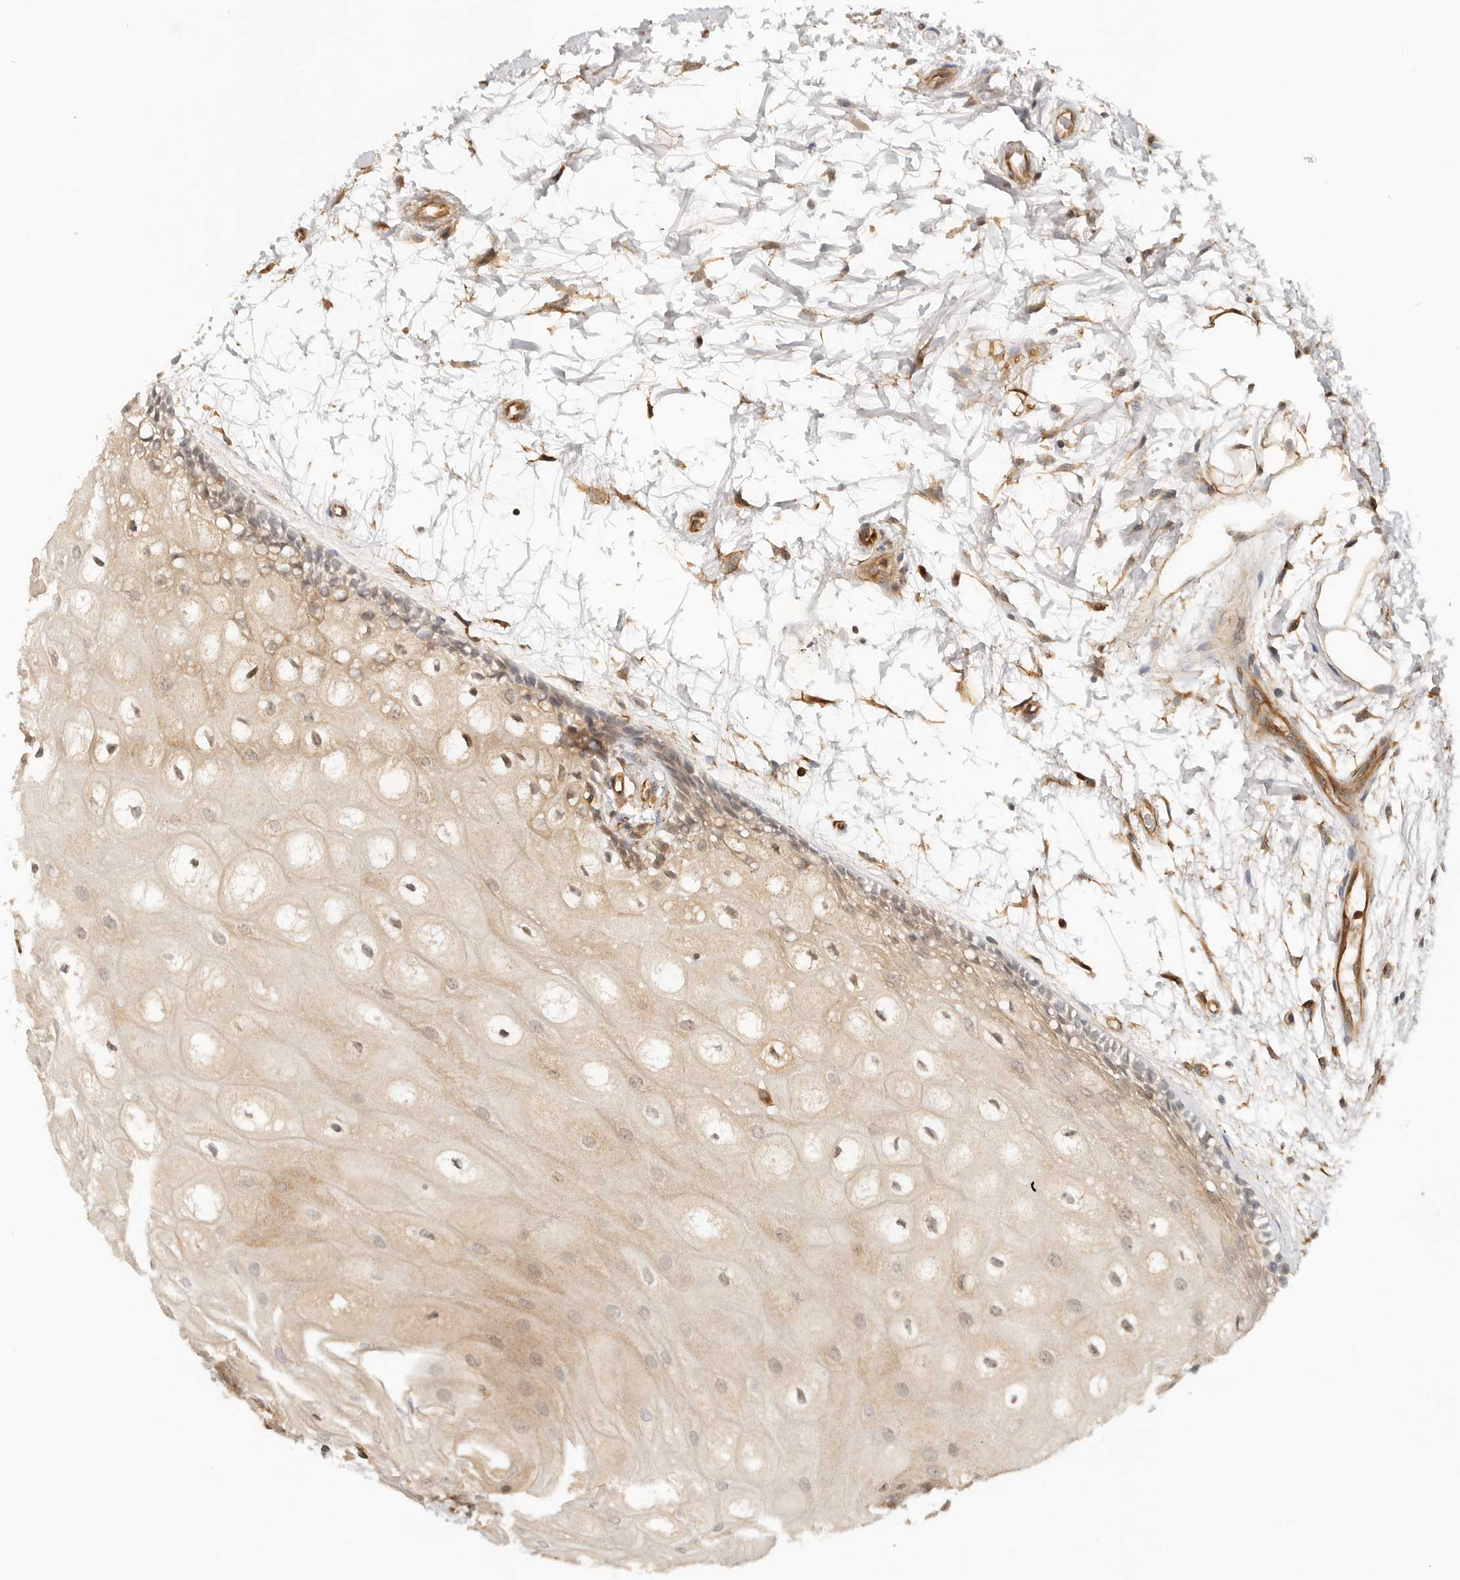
{"staining": {"intensity": "weak", "quantity": ">75%", "location": "cytoplasmic/membranous,nuclear"}, "tissue": "oral mucosa", "cell_type": "Squamous epithelial cells", "image_type": "normal", "snomed": [{"axis": "morphology", "description": "Normal tissue, NOS"}, {"axis": "topography", "description": "Skeletal muscle"}, {"axis": "topography", "description": "Oral tissue"}, {"axis": "topography", "description": "Peripheral nerve tissue"}], "caption": "Immunohistochemical staining of benign oral mucosa shows >75% levels of weak cytoplasmic/membranous,nuclear protein staining in approximately >75% of squamous epithelial cells.", "gene": "HEXD", "patient": {"sex": "female", "age": 84}}